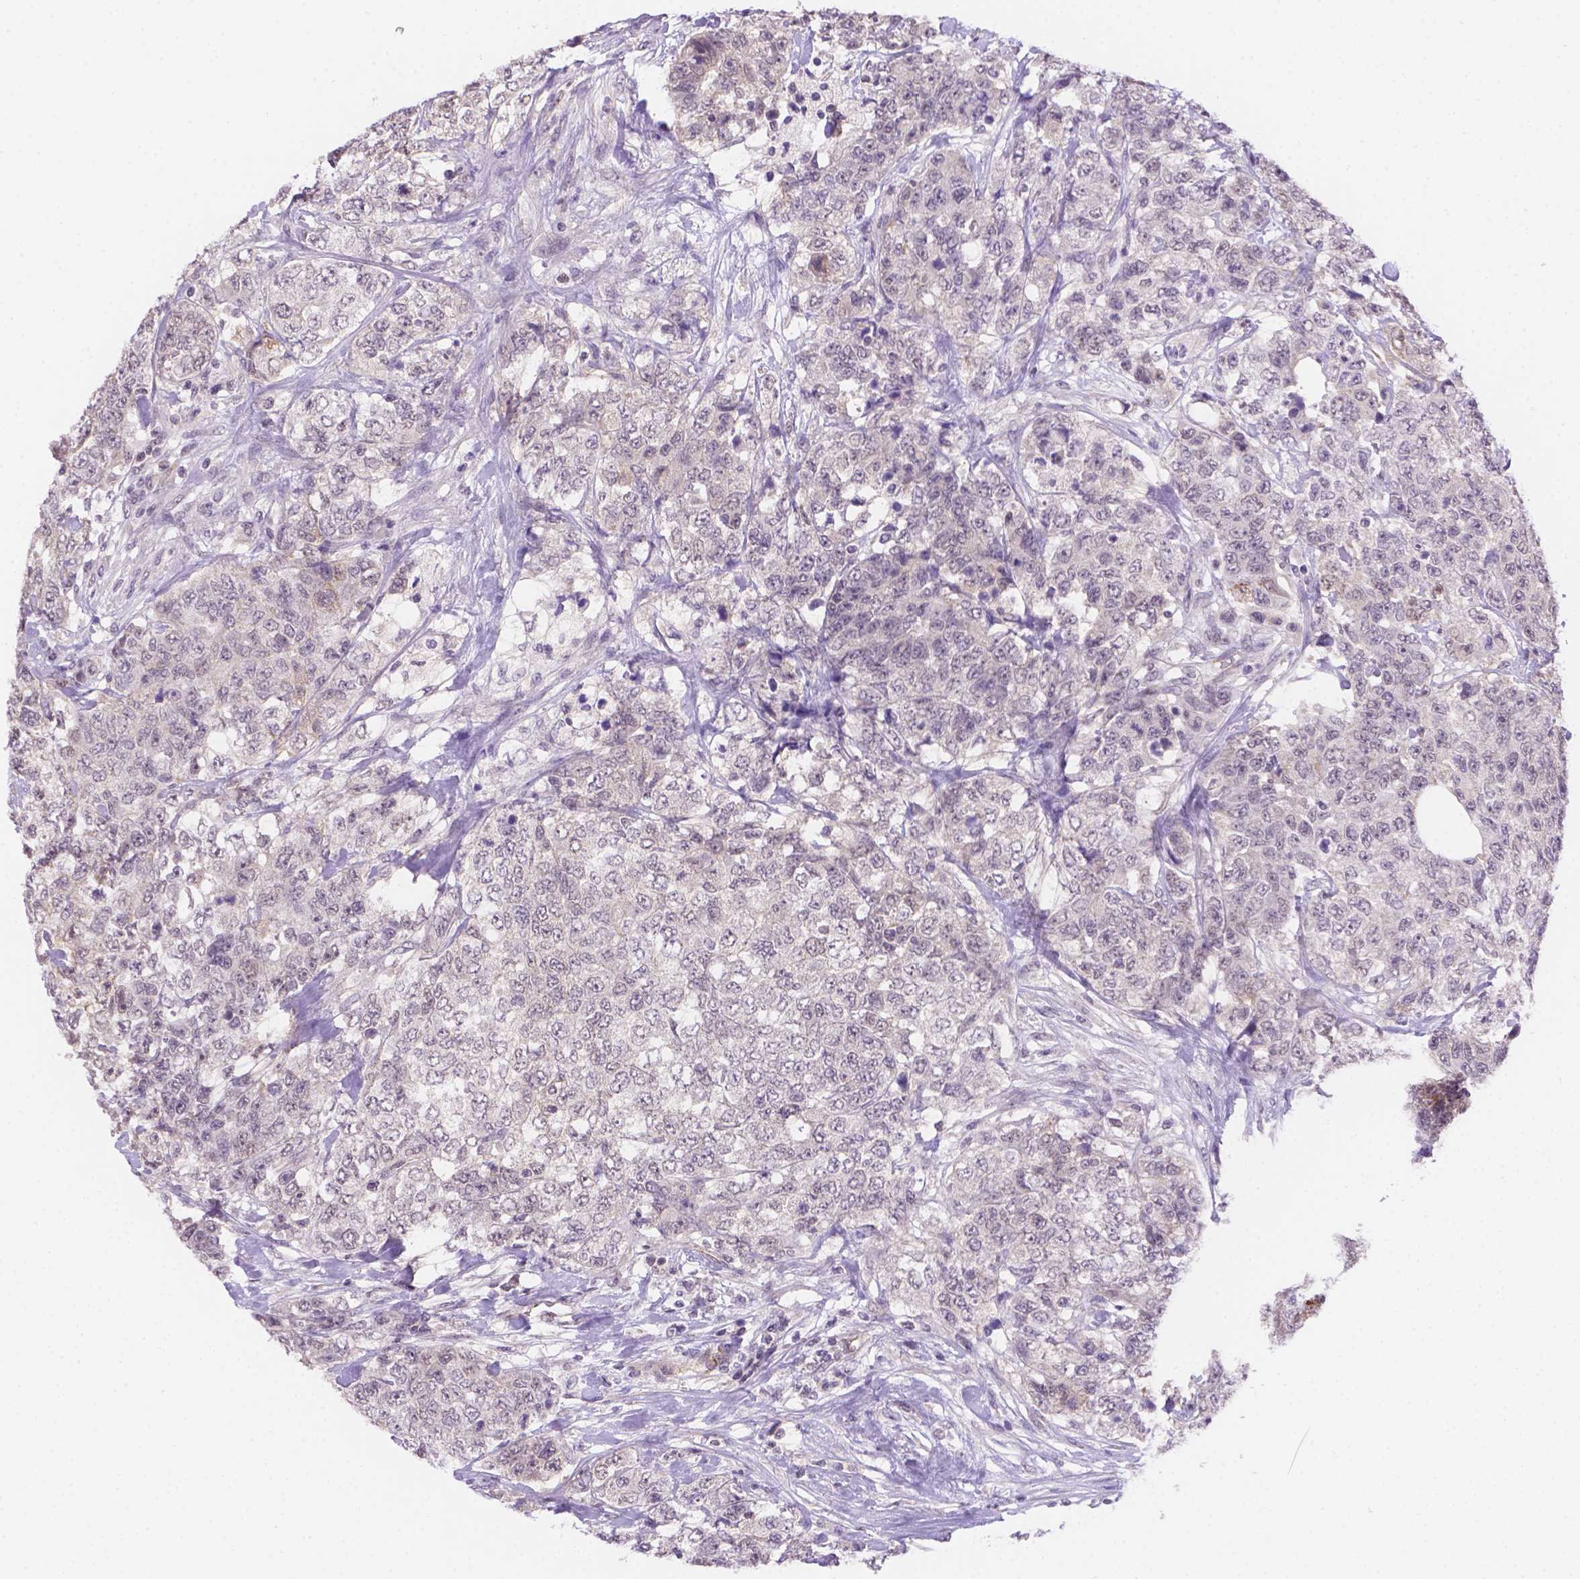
{"staining": {"intensity": "negative", "quantity": "none", "location": "none"}, "tissue": "urothelial cancer", "cell_type": "Tumor cells", "image_type": "cancer", "snomed": [{"axis": "morphology", "description": "Urothelial carcinoma, High grade"}, {"axis": "topography", "description": "Urinary bladder"}], "caption": "Protein analysis of urothelial carcinoma (high-grade) demonstrates no significant expression in tumor cells.", "gene": "NXPE2", "patient": {"sex": "female", "age": 78}}